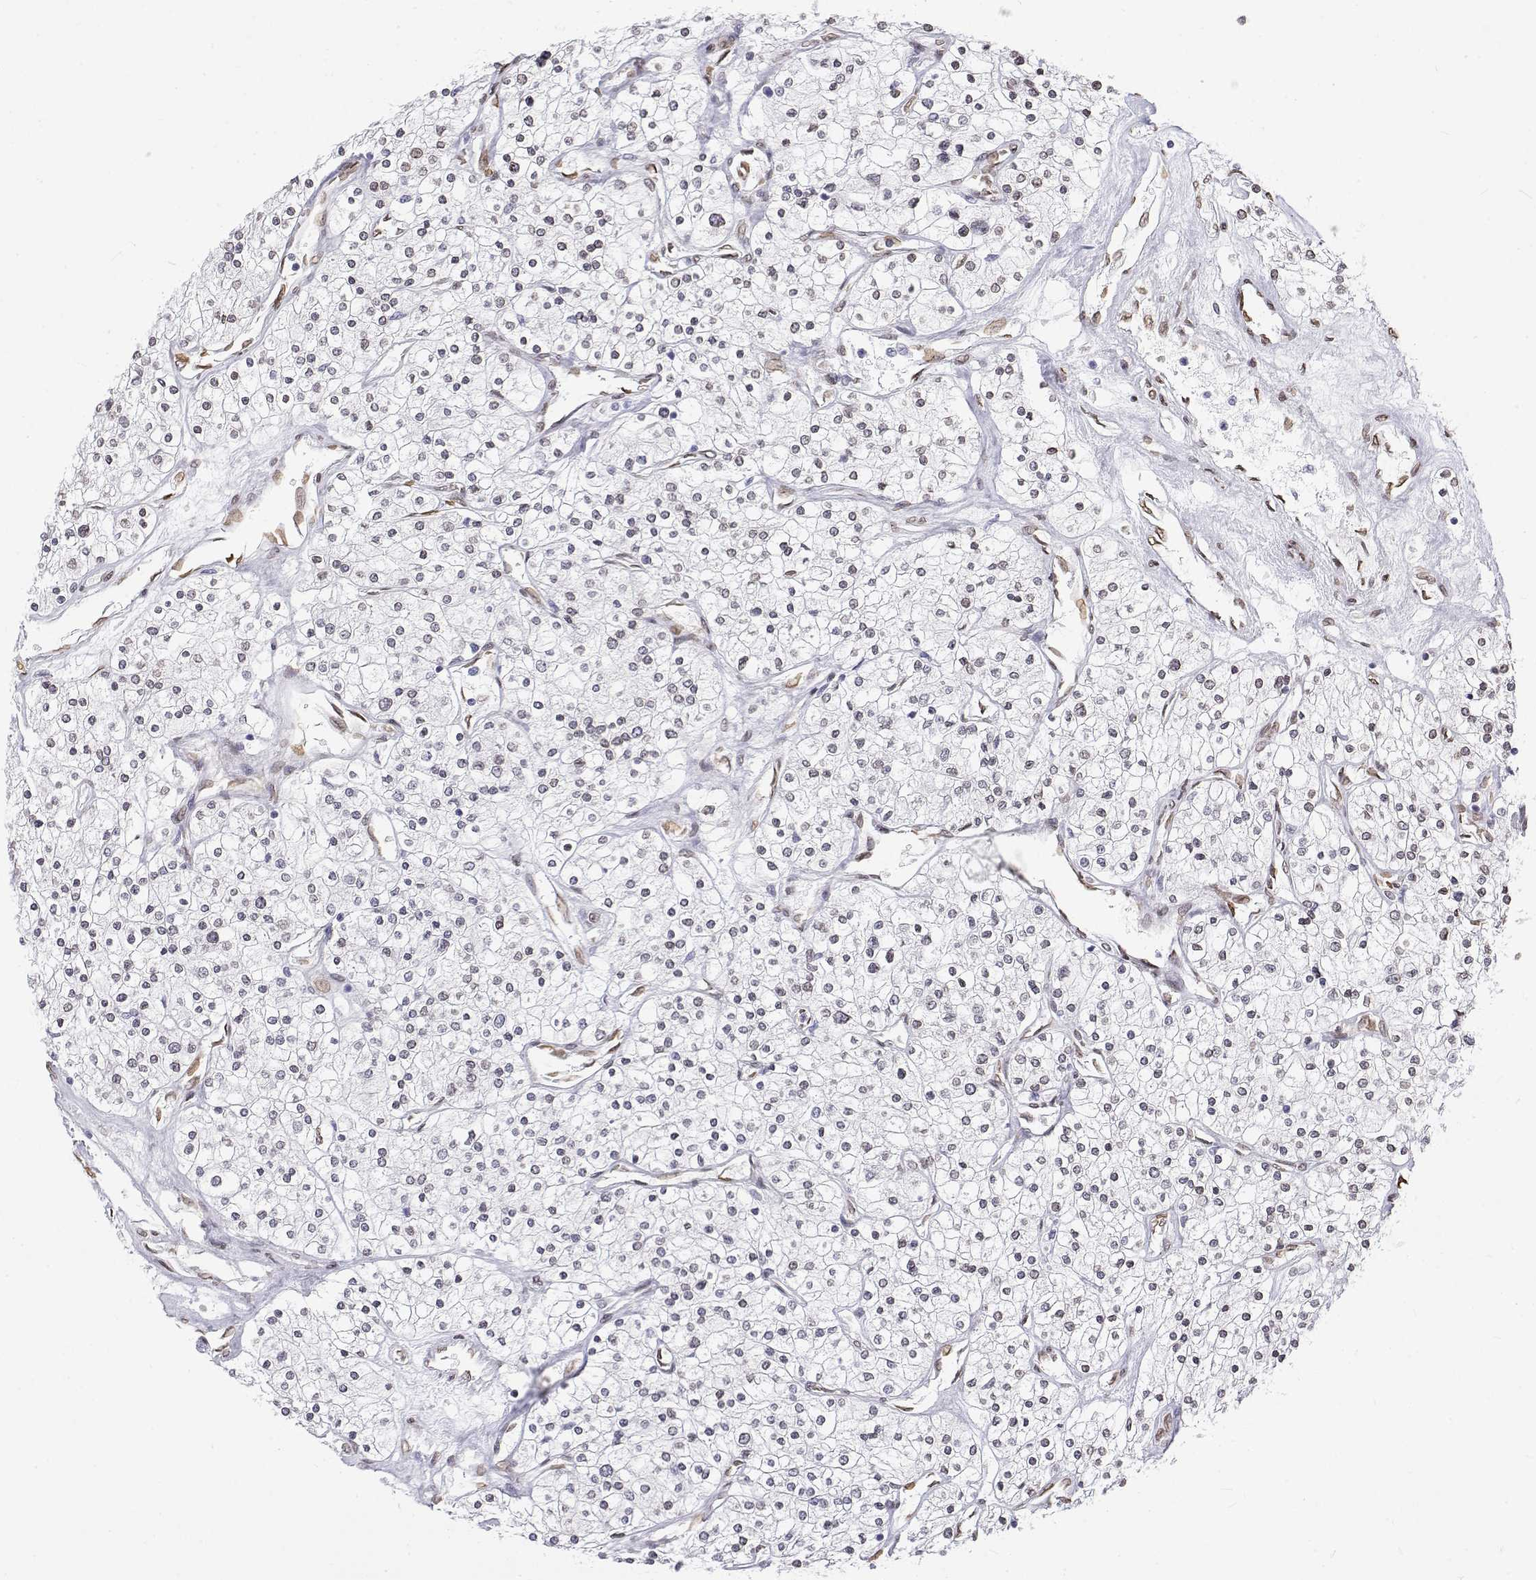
{"staining": {"intensity": "negative", "quantity": "none", "location": "none"}, "tissue": "renal cancer", "cell_type": "Tumor cells", "image_type": "cancer", "snomed": [{"axis": "morphology", "description": "Adenocarcinoma, NOS"}, {"axis": "topography", "description": "Kidney"}], "caption": "Immunohistochemistry (IHC) micrograph of neoplastic tissue: human renal cancer (adenocarcinoma) stained with DAB (3,3'-diaminobenzidine) shows no significant protein staining in tumor cells.", "gene": "ZNF532", "patient": {"sex": "male", "age": 80}}